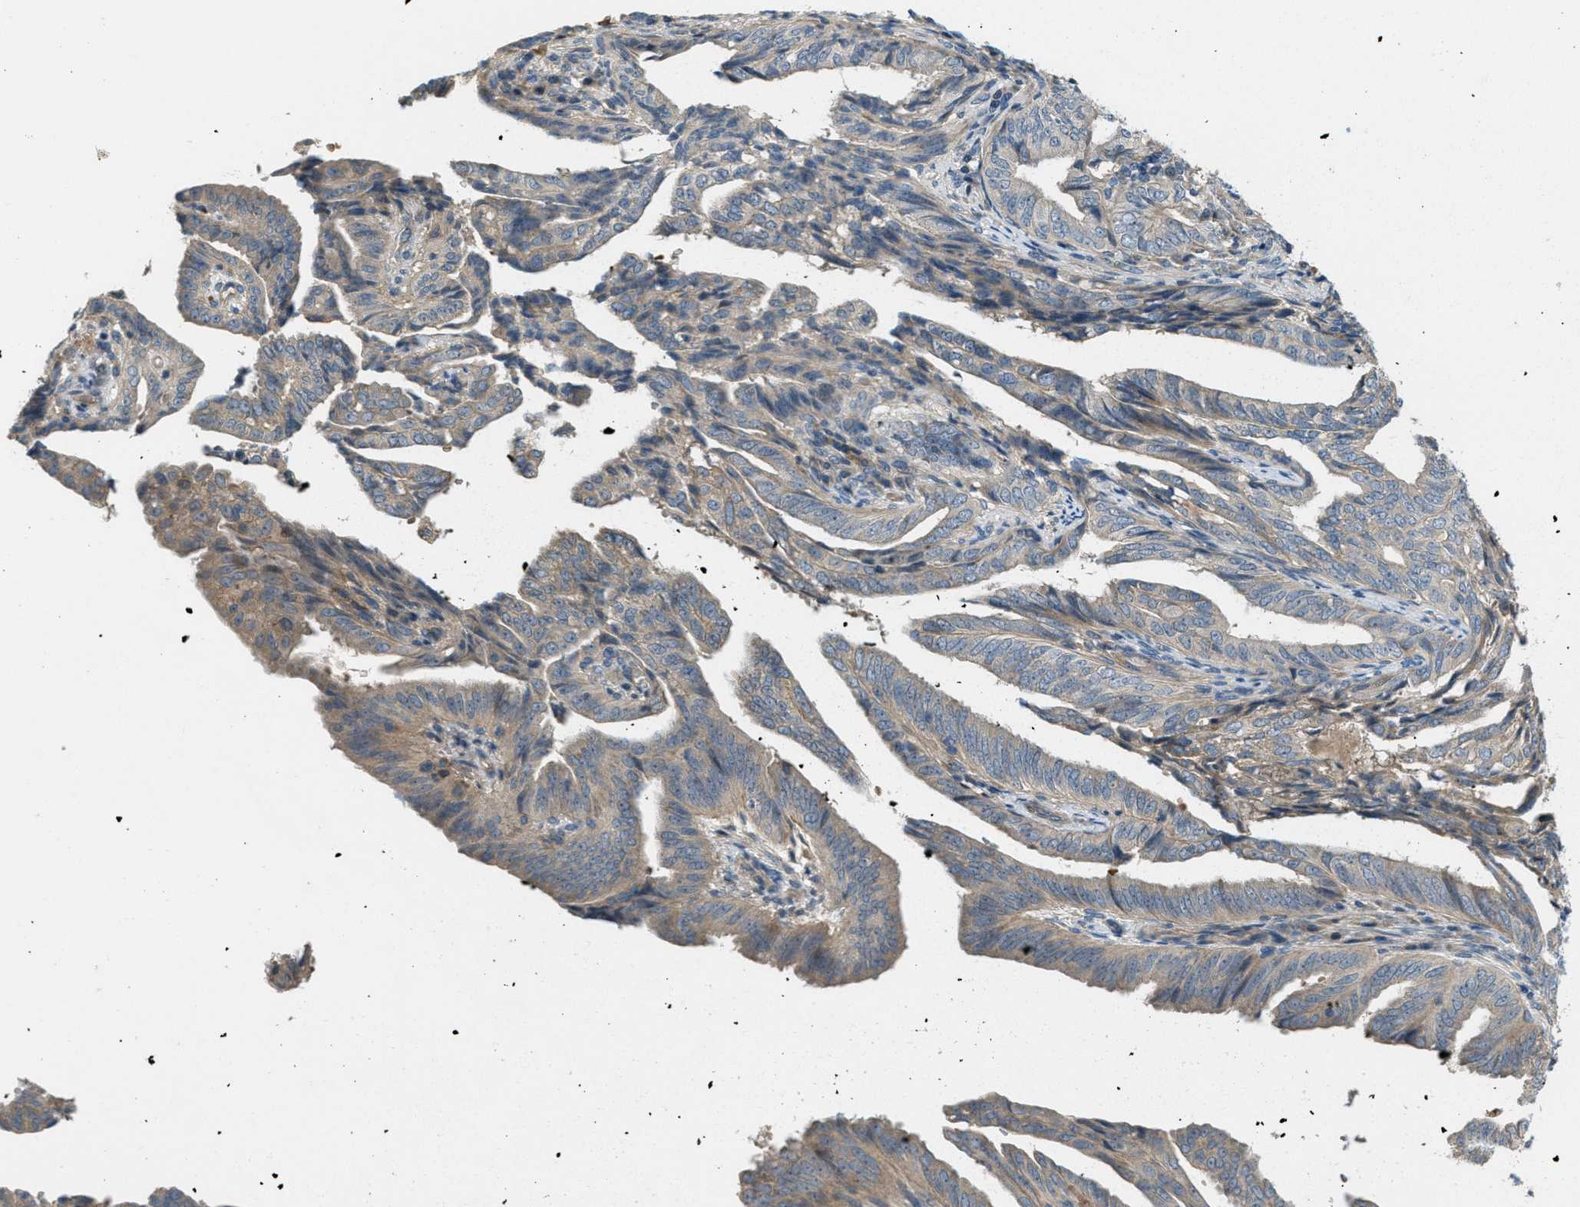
{"staining": {"intensity": "weak", "quantity": ">75%", "location": "cytoplasmic/membranous"}, "tissue": "endometrial cancer", "cell_type": "Tumor cells", "image_type": "cancer", "snomed": [{"axis": "morphology", "description": "Adenocarcinoma, NOS"}, {"axis": "topography", "description": "Endometrium"}], "caption": "There is low levels of weak cytoplasmic/membranous positivity in tumor cells of endometrial cancer (adenocarcinoma), as demonstrated by immunohistochemical staining (brown color).", "gene": "ADCY6", "patient": {"sex": "female", "age": 58}}